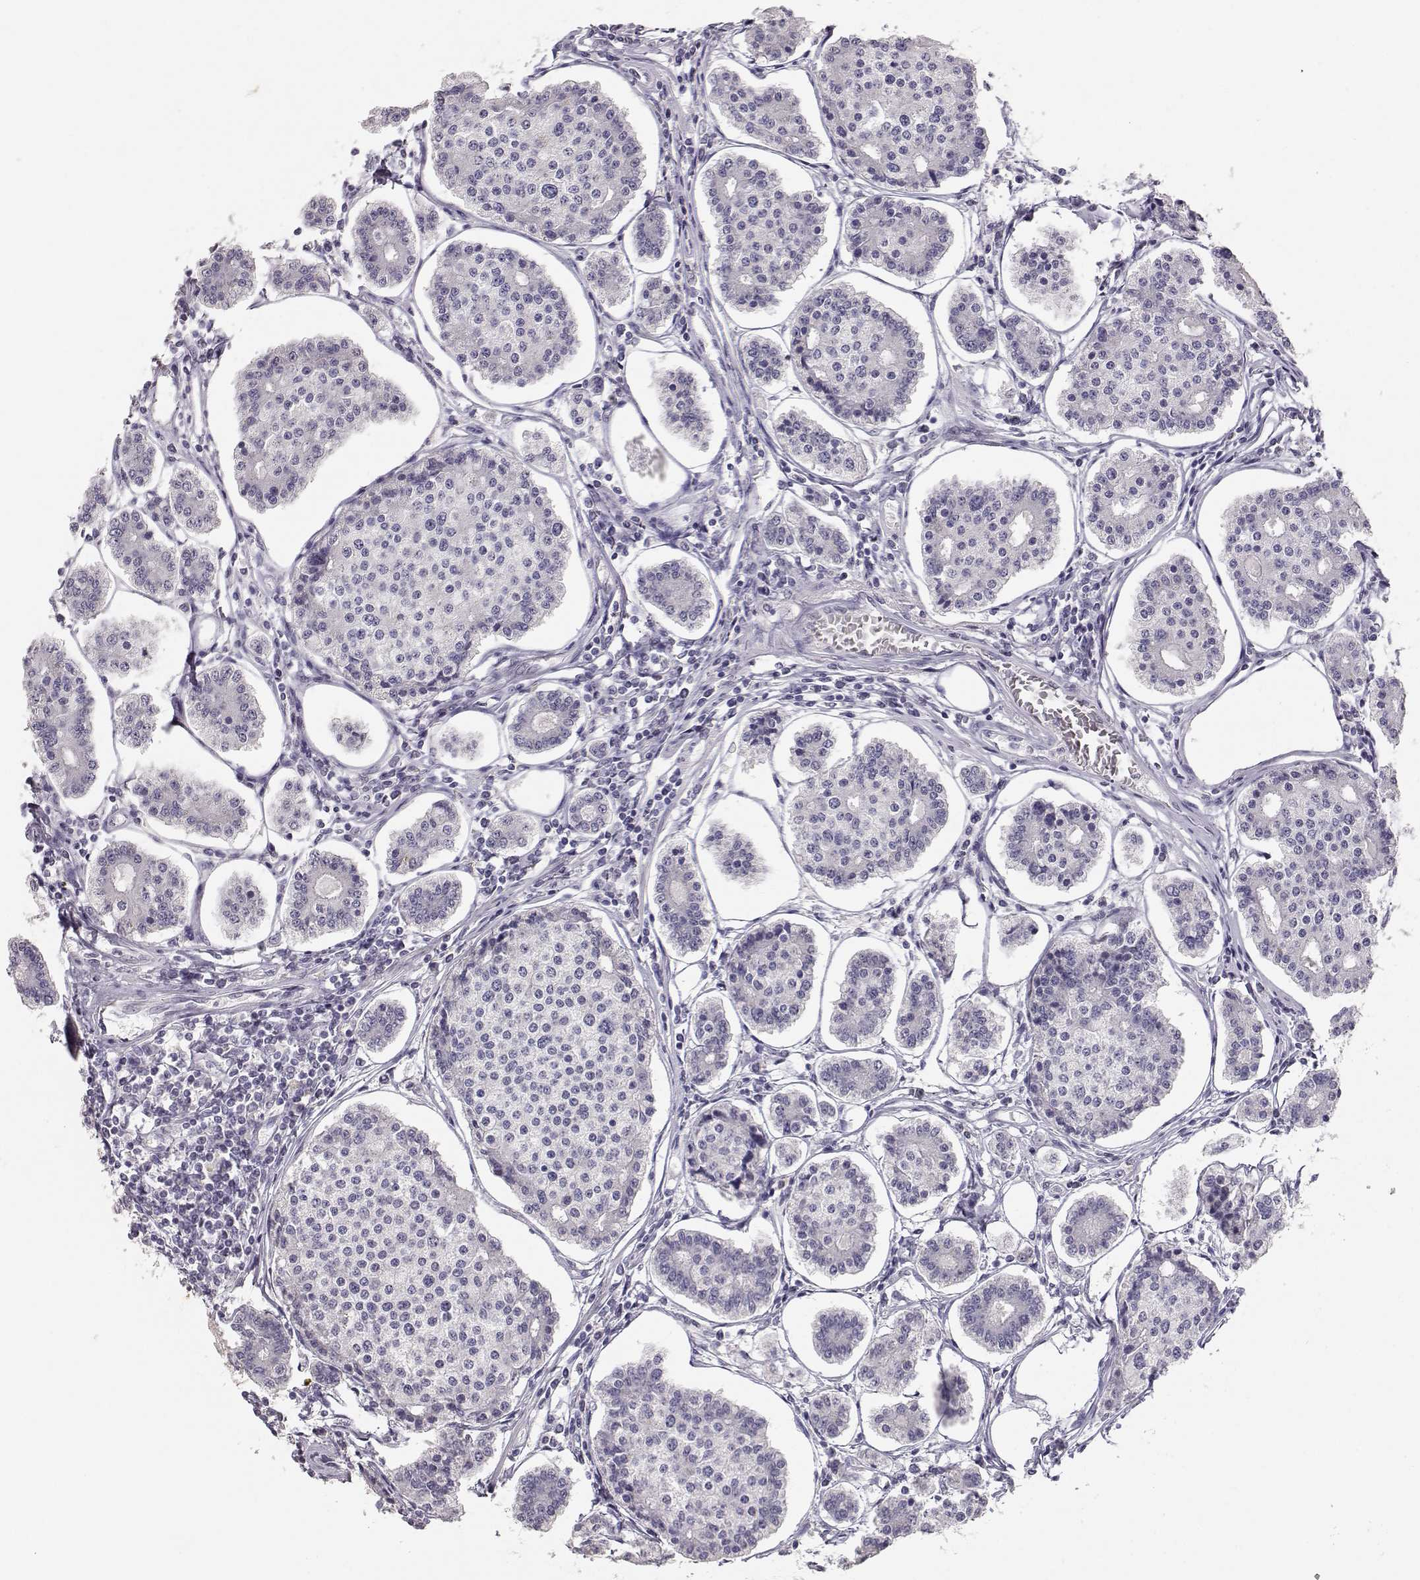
{"staining": {"intensity": "negative", "quantity": "none", "location": "none"}, "tissue": "carcinoid", "cell_type": "Tumor cells", "image_type": "cancer", "snomed": [{"axis": "morphology", "description": "Carcinoid, malignant, NOS"}, {"axis": "topography", "description": "Small intestine"}], "caption": "IHC of human carcinoid reveals no positivity in tumor cells.", "gene": "TKTL1", "patient": {"sex": "female", "age": 65}}